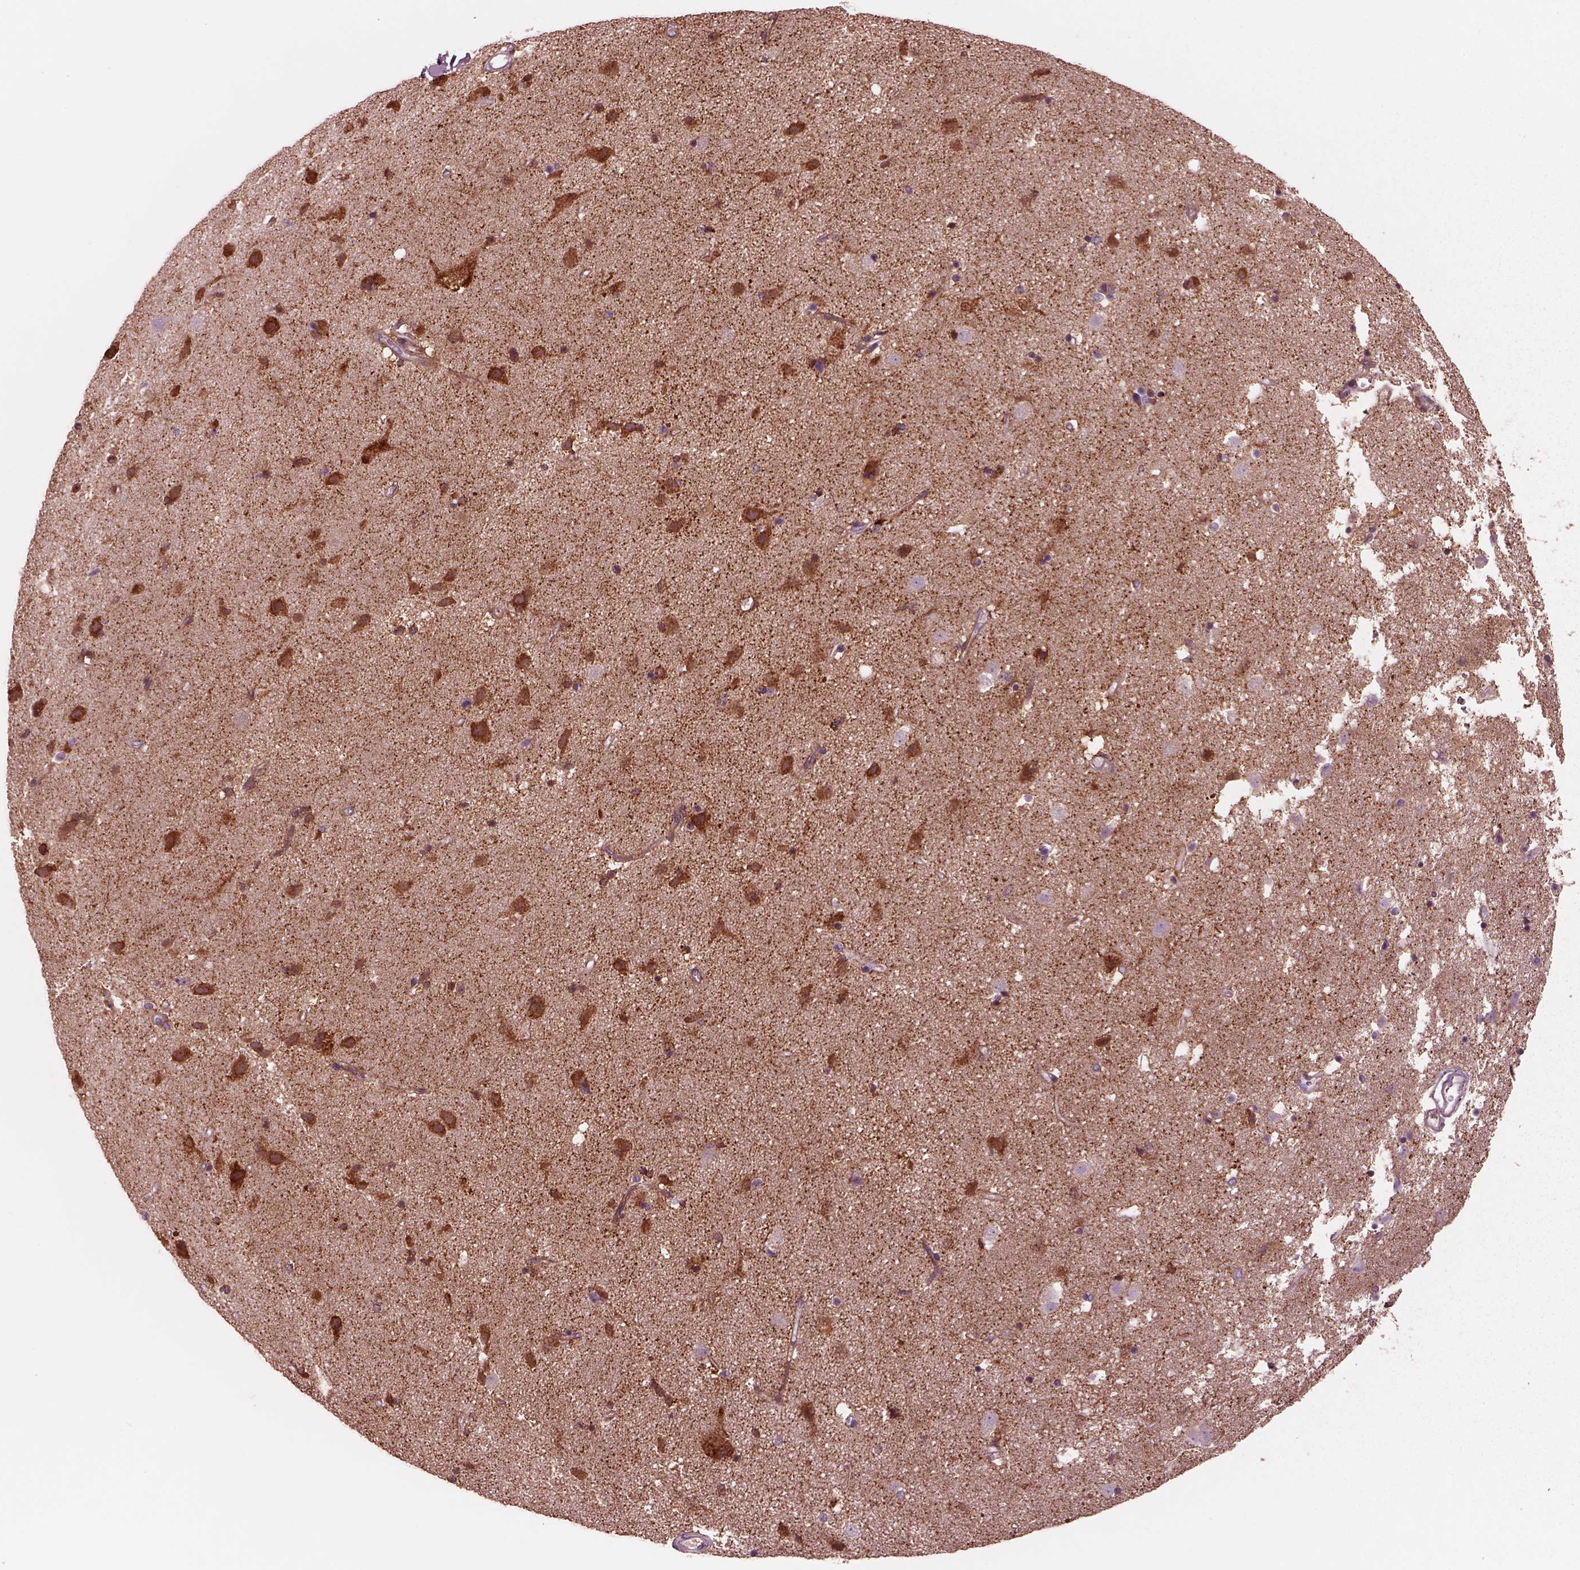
{"staining": {"intensity": "strong", "quantity": "<25%", "location": "cytoplasmic/membranous,nuclear"}, "tissue": "caudate", "cell_type": "Glial cells", "image_type": "normal", "snomed": [{"axis": "morphology", "description": "Normal tissue, NOS"}, {"axis": "topography", "description": "Lateral ventricle wall"}], "caption": "DAB immunohistochemical staining of benign human caudate shows strong cytoplasmic/membranous,nuclear protein positivity in about <25% of glial cells. (IHC, brightfield microscopy, high magnification).", "gene": "GDF11", "patient": {"sex": "female", "age": 71}}